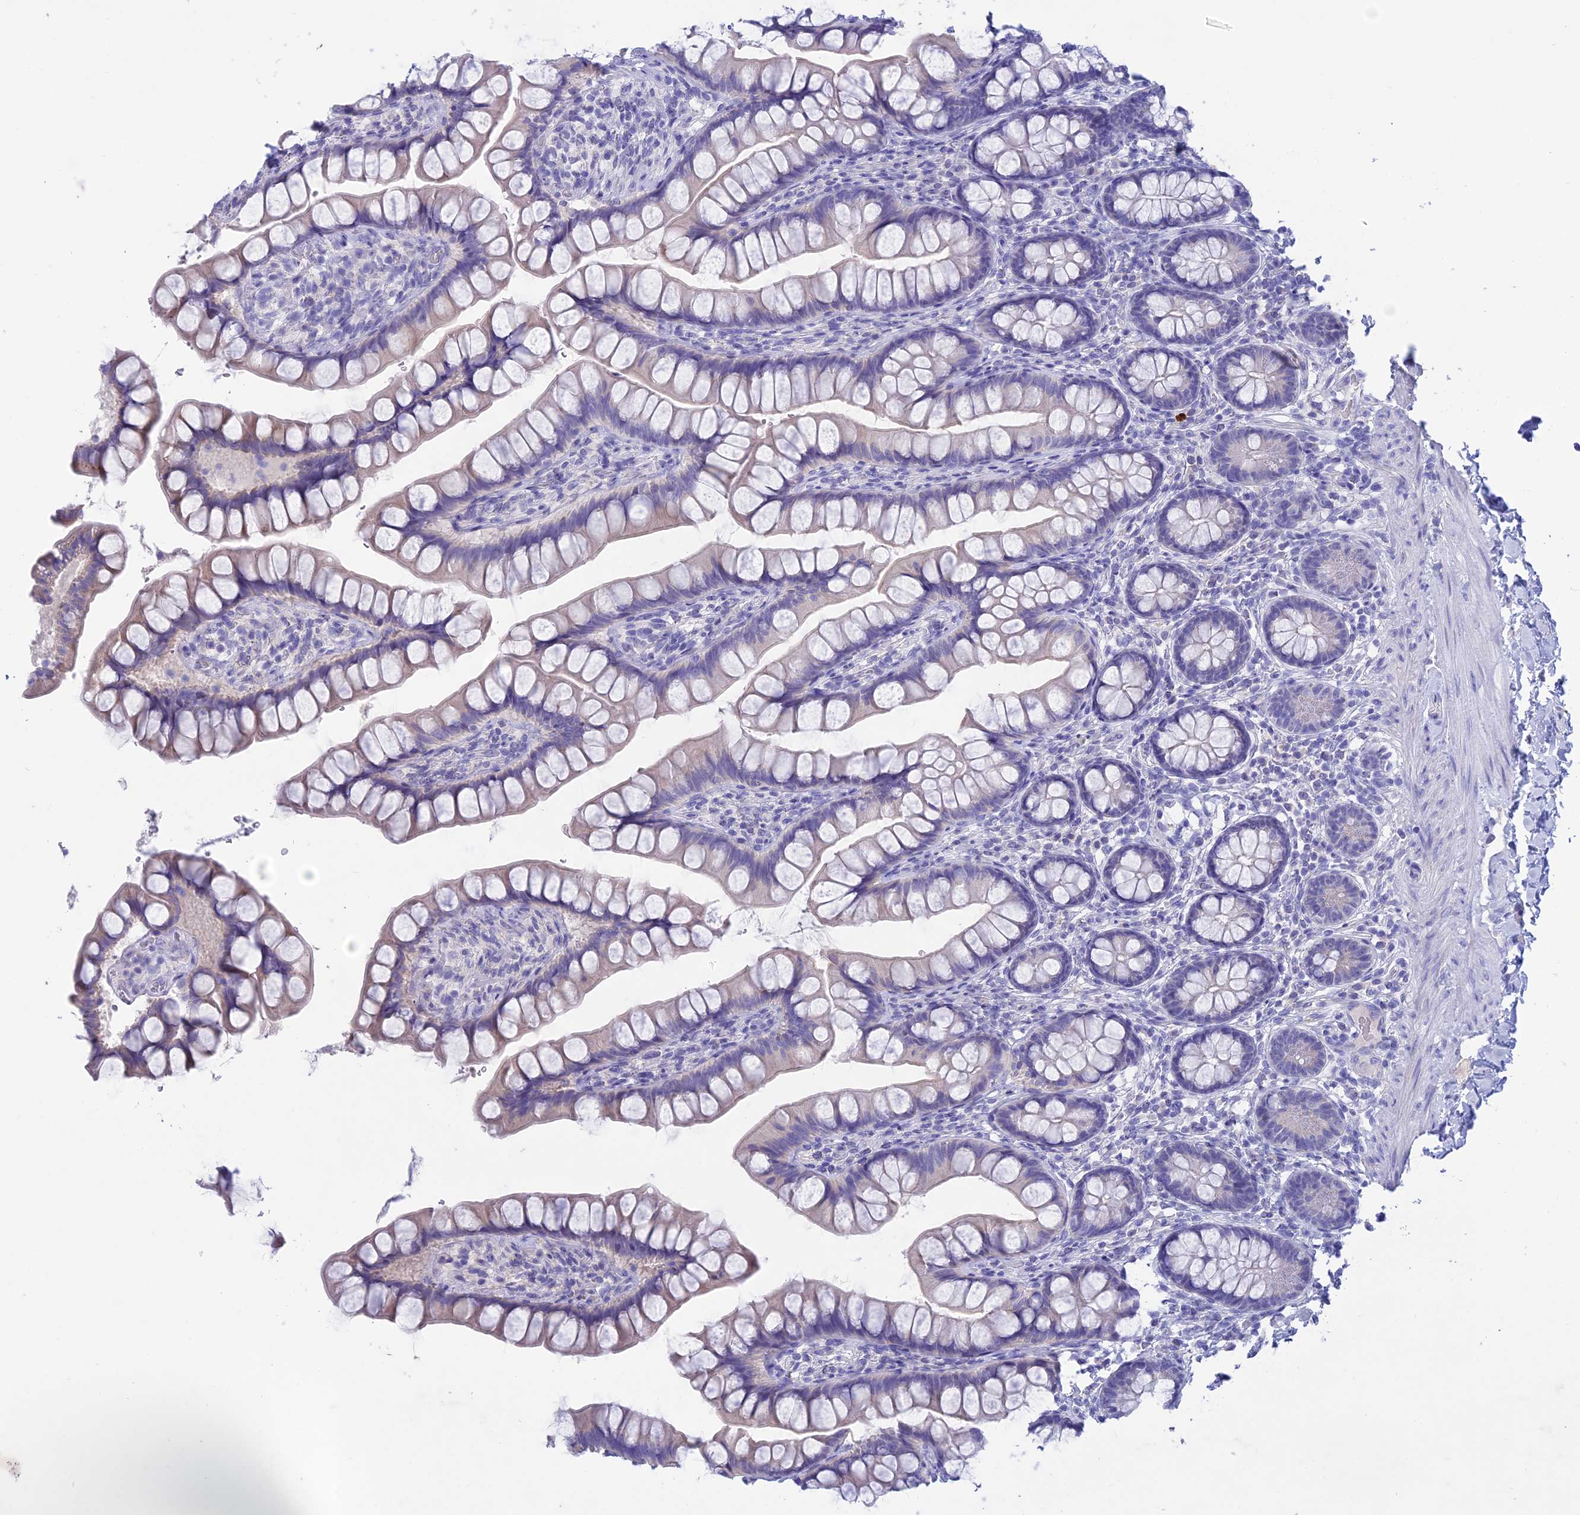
{"staining": {"intensity": "weak", "quantity": "<25%", "location": "cytoplasmic/membranous"}, "tissue": "small intestine", "cell_type": "Glandular cells", "image_type": "normal", "snomed": [{"axis": "morphology", "description": "Normal tissue, NOS"}, {"axis": "topography", "description": "Small intestine"}], "caption": "Human small intestine stained for a protein using immunohistochemistry (IHC) demonstrates no expression in glandular cells.", "gene": "BTBD19", "patient": {"sex": "male", "age": 70}}